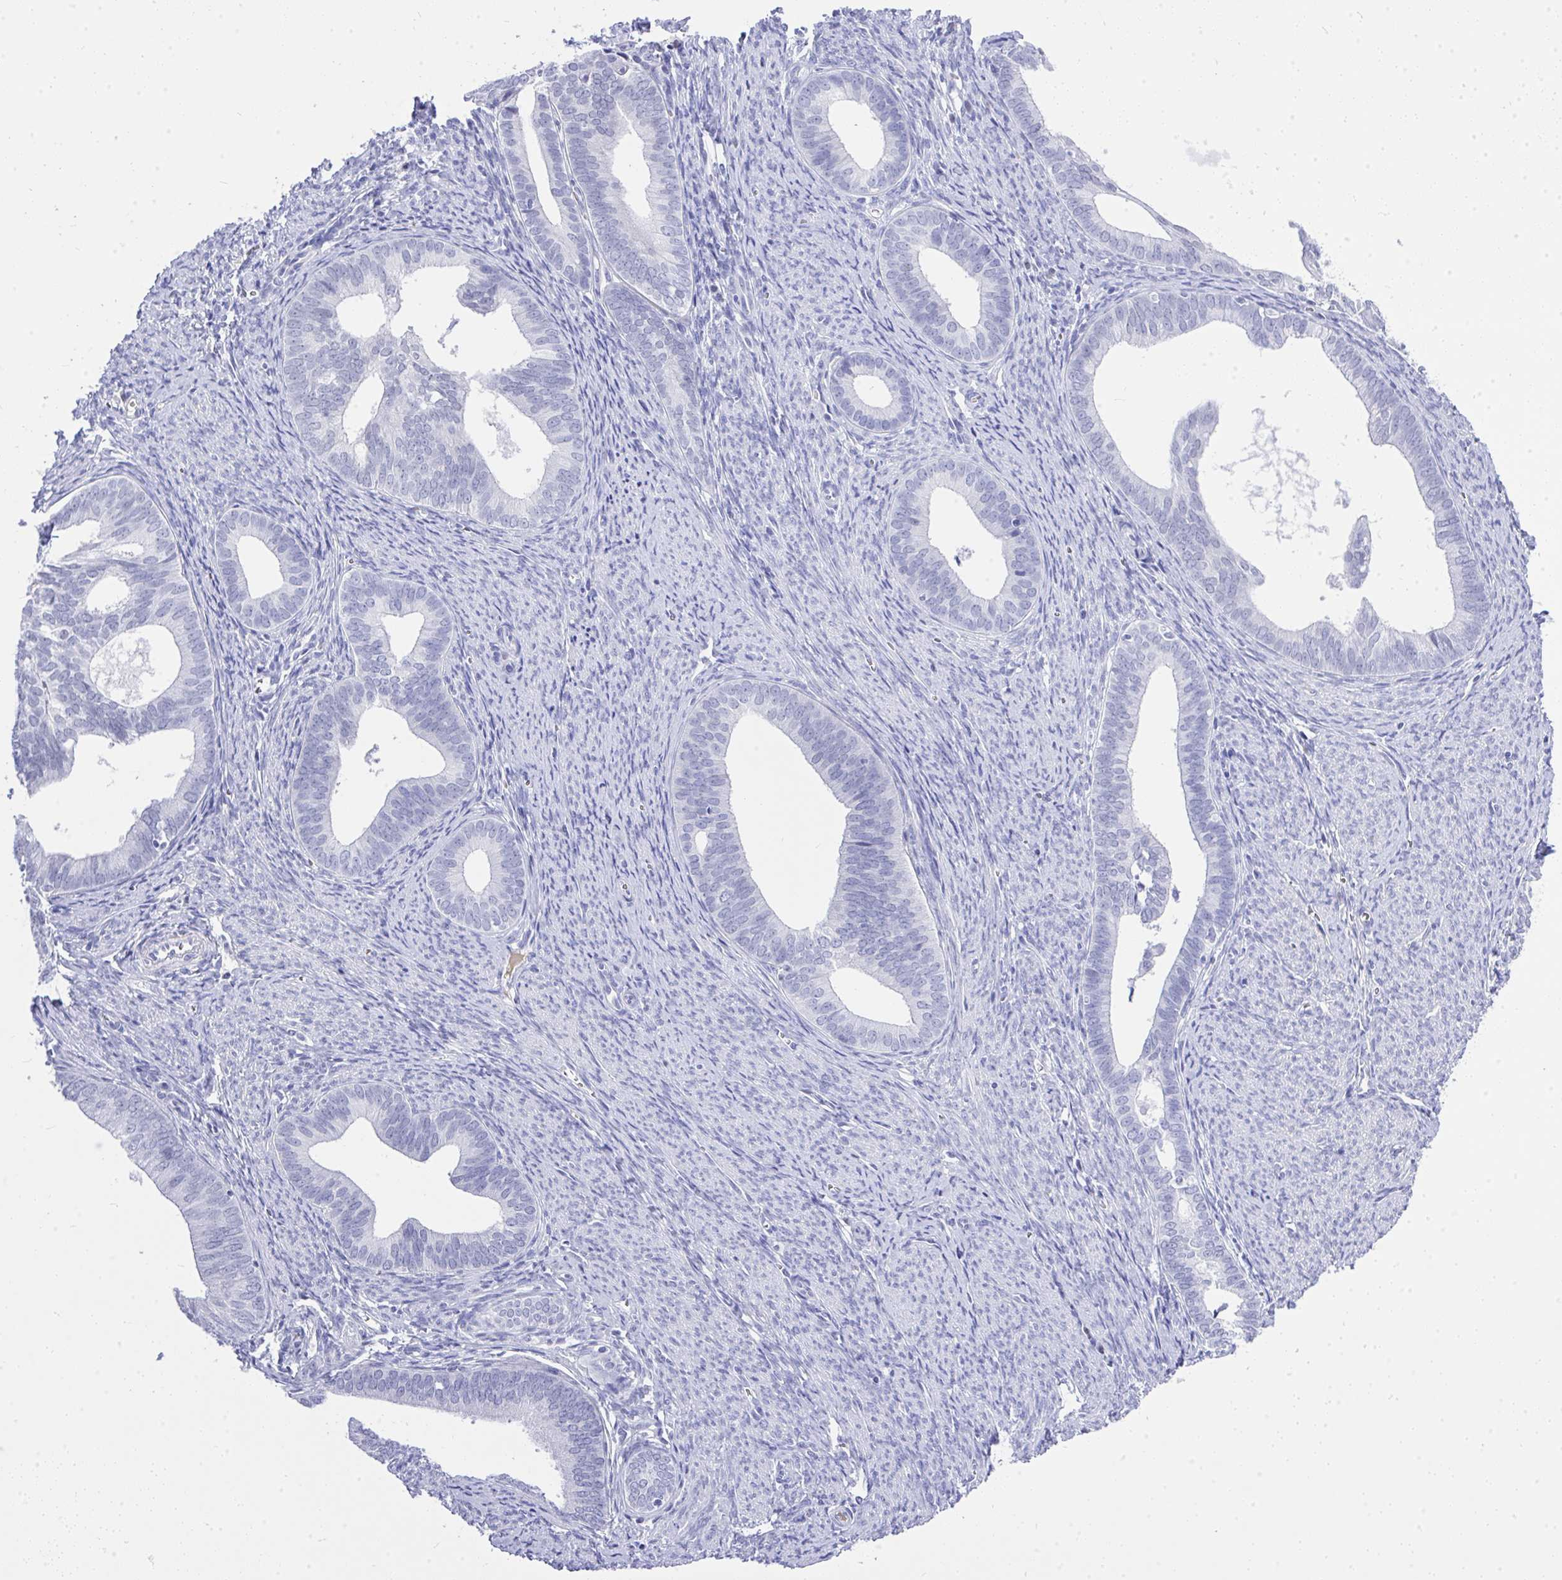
{"staining": {"intensity": "negative", "quantity": "none", "location": "none"}, "tissue": "endometrial cancer", "cell_type": "Tumor cells", "image_type": "cancer", "snomed": [{"axis": "morphology", "description": "Adenocarcinoma, NOS"}, {"axis": "topography", "description": "Endometrium"}], "caption": "Tumor cells are negative for protein expression in human endometrial cancer (adenocarcinoma). The staining was performed using DAB (3,3'-diaminobenzidine) to visualize the protein expression in brown, while the nuclei were stained in blue with hematoxylin (Magnification: 20x).", "gene": "MS4A12", "patient": {"sex": "female", "age": 75}}